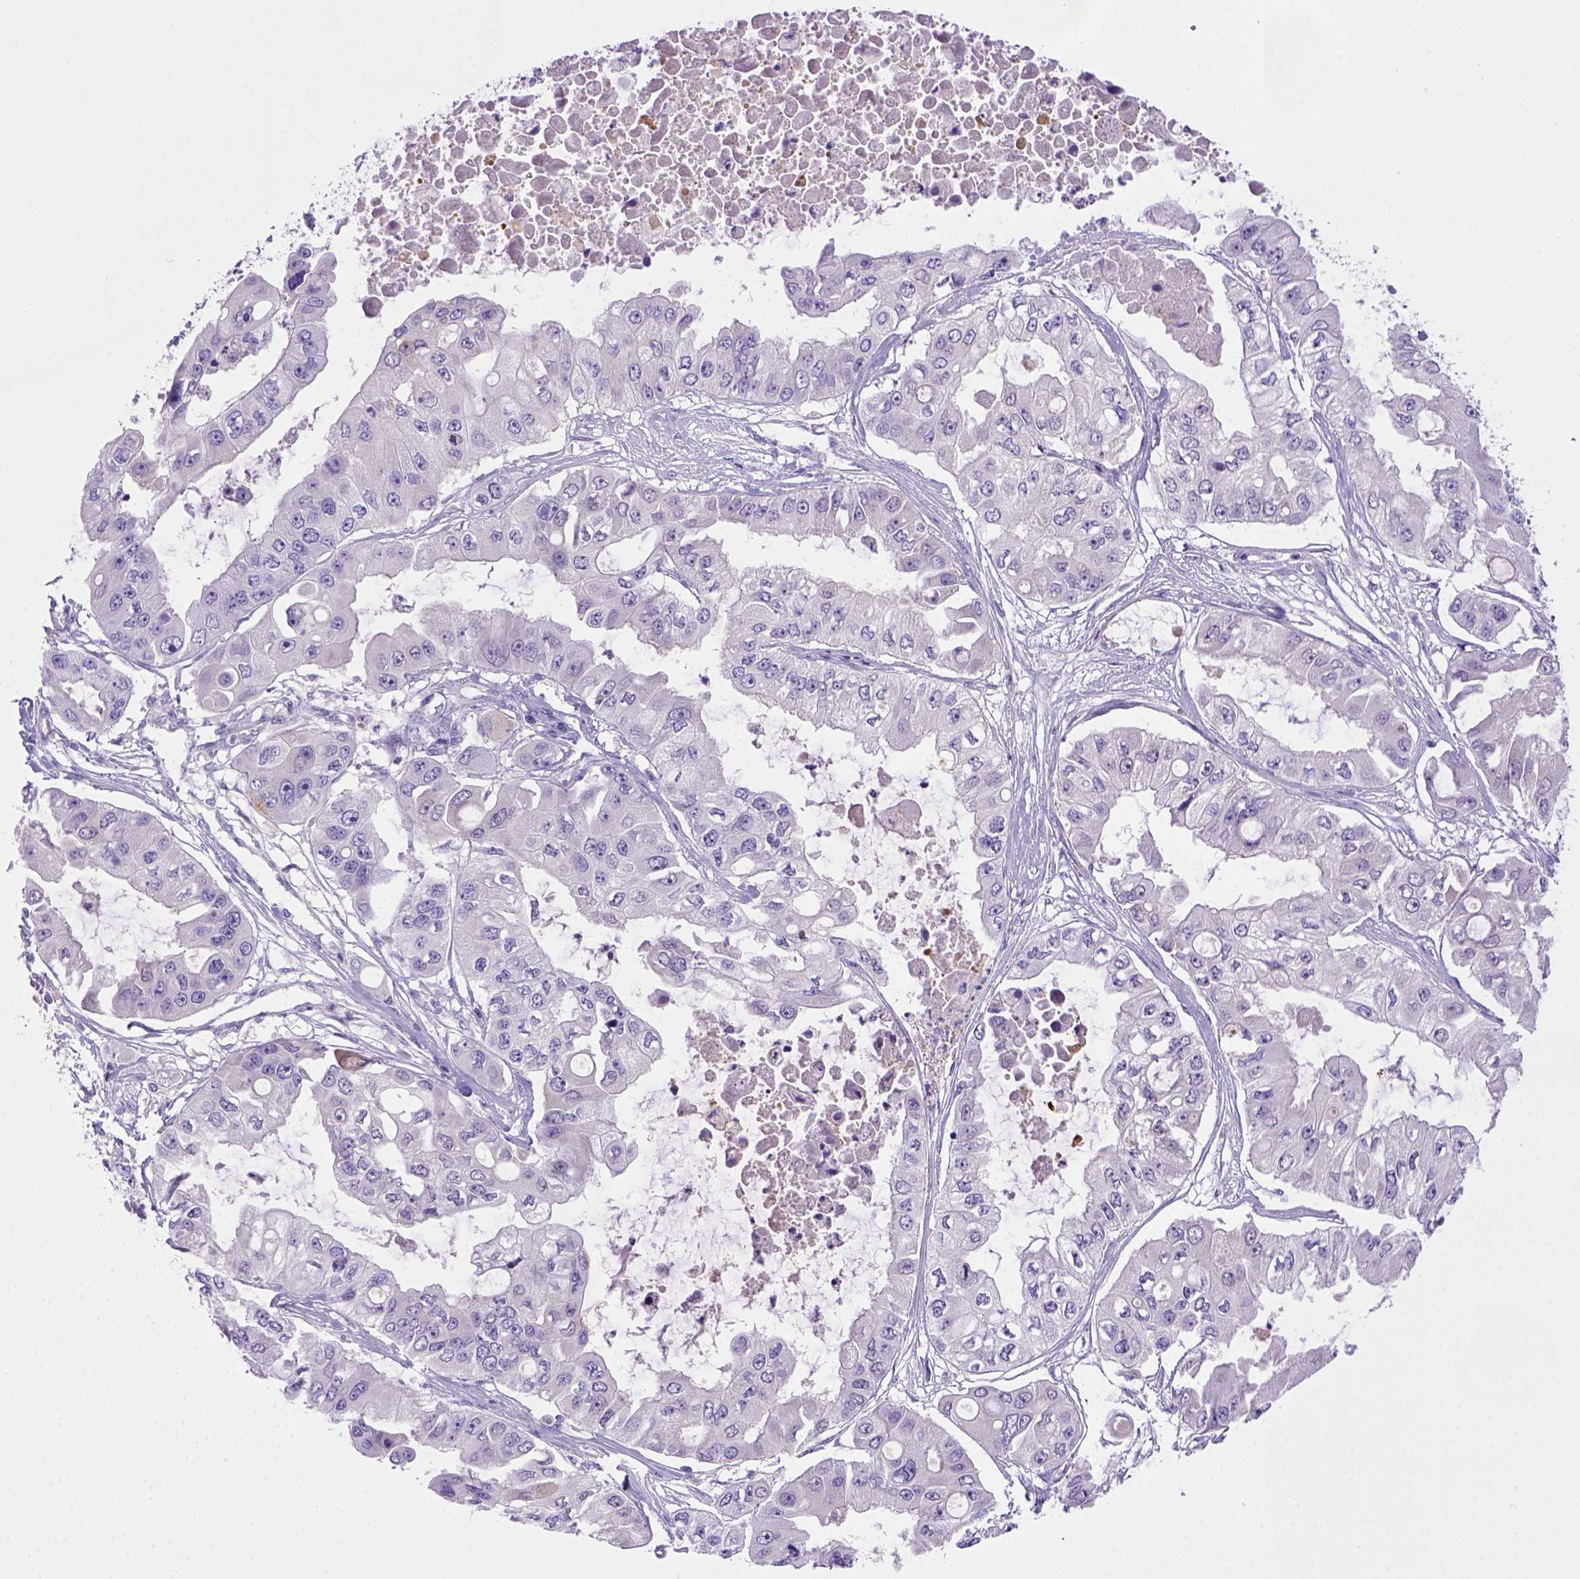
{"staining": {"intensity": "negative", "quantity": "none", "location": "none"}, "tissue": "ovarian cancer", "cell_type": "Tumor cells", "image_type": "cancer", "snomed": [{"axis": "morphology", "description": "Cystadenocarcinoma, serous, NOS"}, {"axis": "topography", "description": "Ovary"}], "caption": "Tumor cells show no significant protein staining in ovarian cancer. (Stains: DAB (3,3'-diaminobenzidine) immunohistochemistry with hematoxylin counter stain, Microscopy: brightfield microscopy at high magnification).", "gene": "BAAT", "patient": {"sex": "female", "age": 56}}